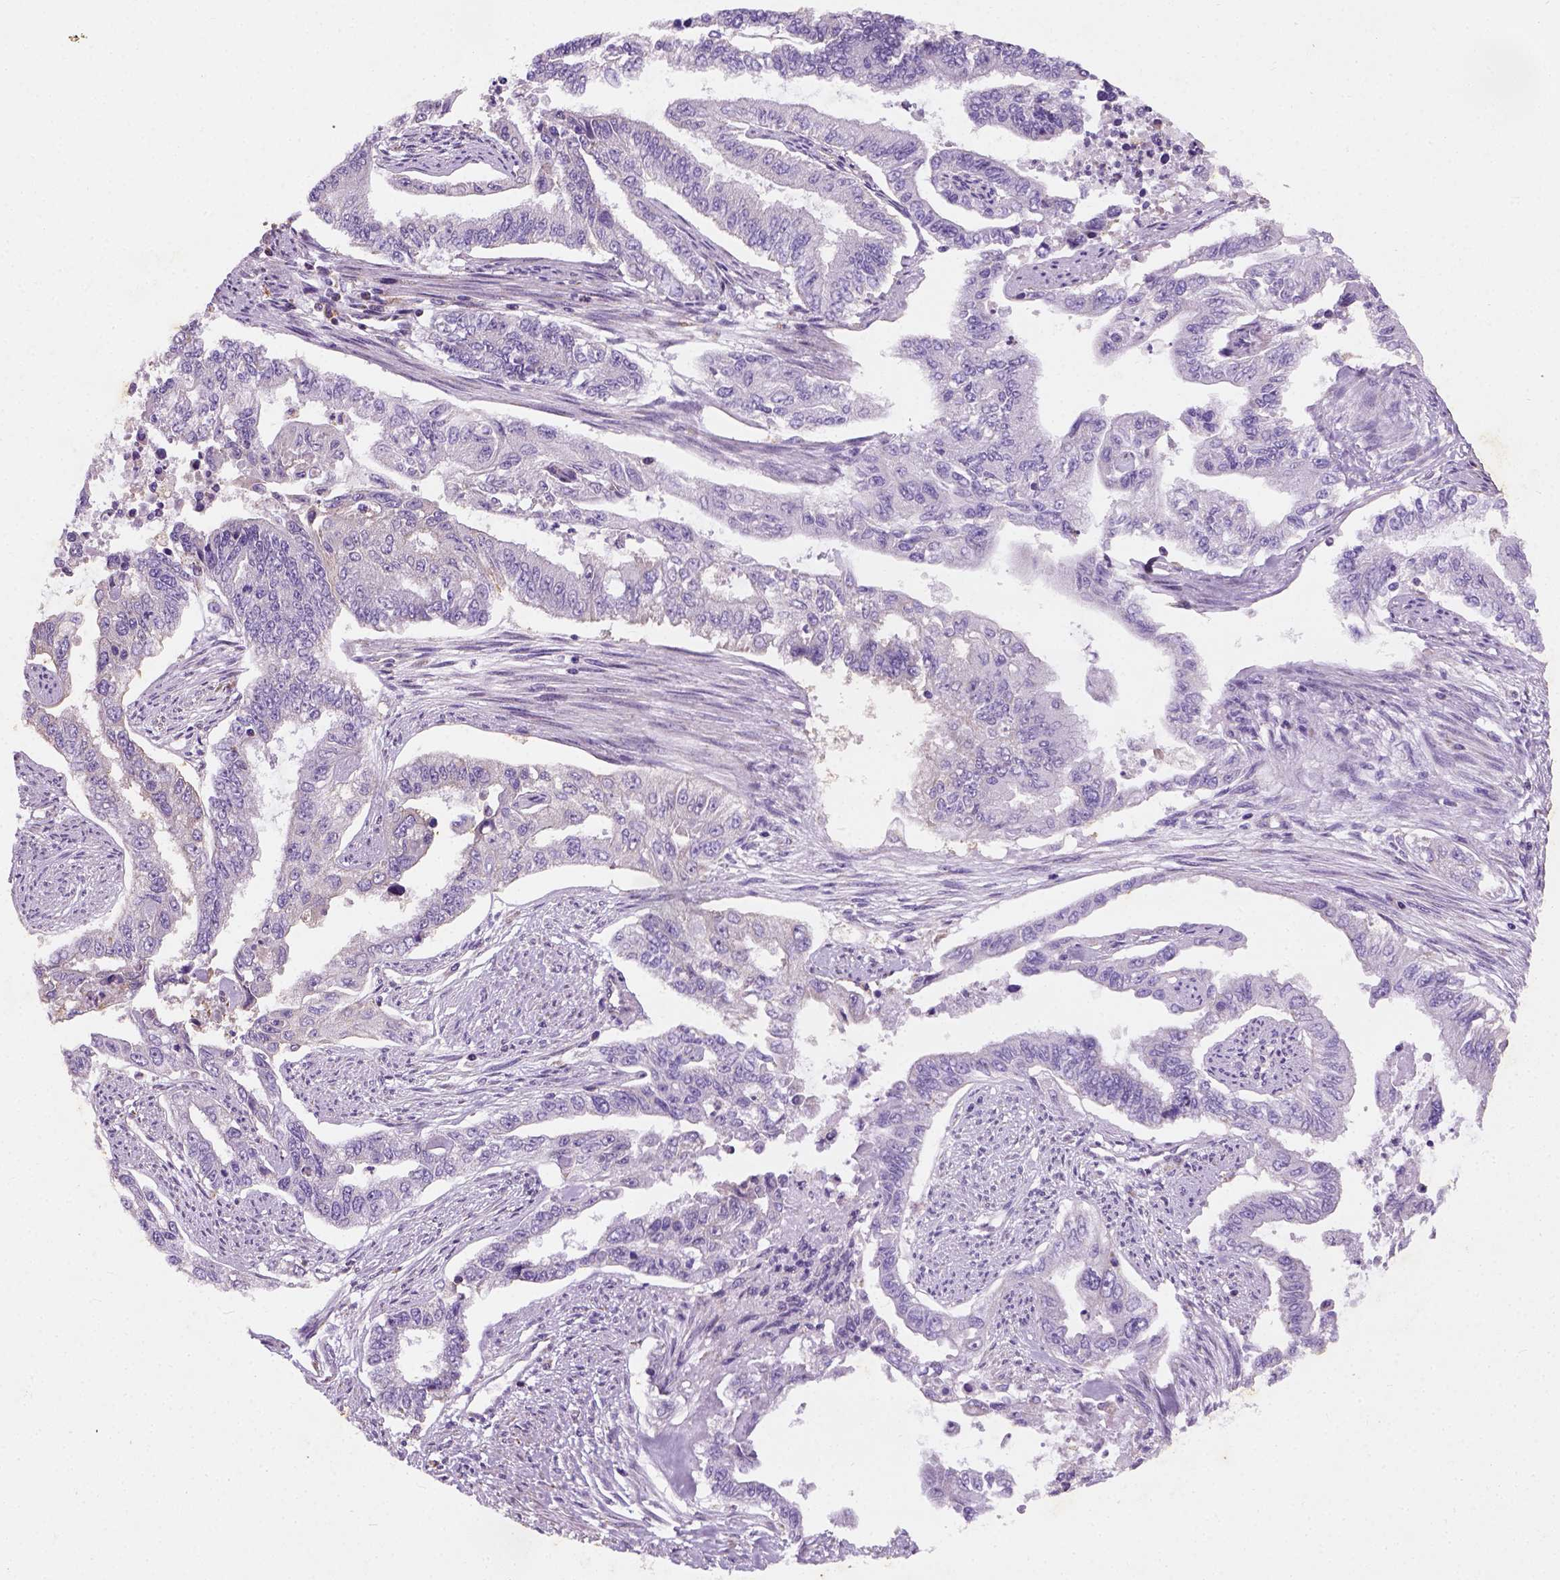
{"staining": {"intensity": "negative", "quantity": "none", "location": "none"}, "tissue": "endometrial cancer", "cell_type": "Tumor cells", "image_type": "cancer", "snomed": [{"axis": "morphology", "description": "Adenocarcinoma, NOS"}, {"axis": "topography", "description": "Uterus"}], "caption": "Human endometrial adenocarcinoma stained for a protein using IHC shows no staining in tumor cells.", "gene": "CHODL", "patient": {"sex": "female", "age": 59}}